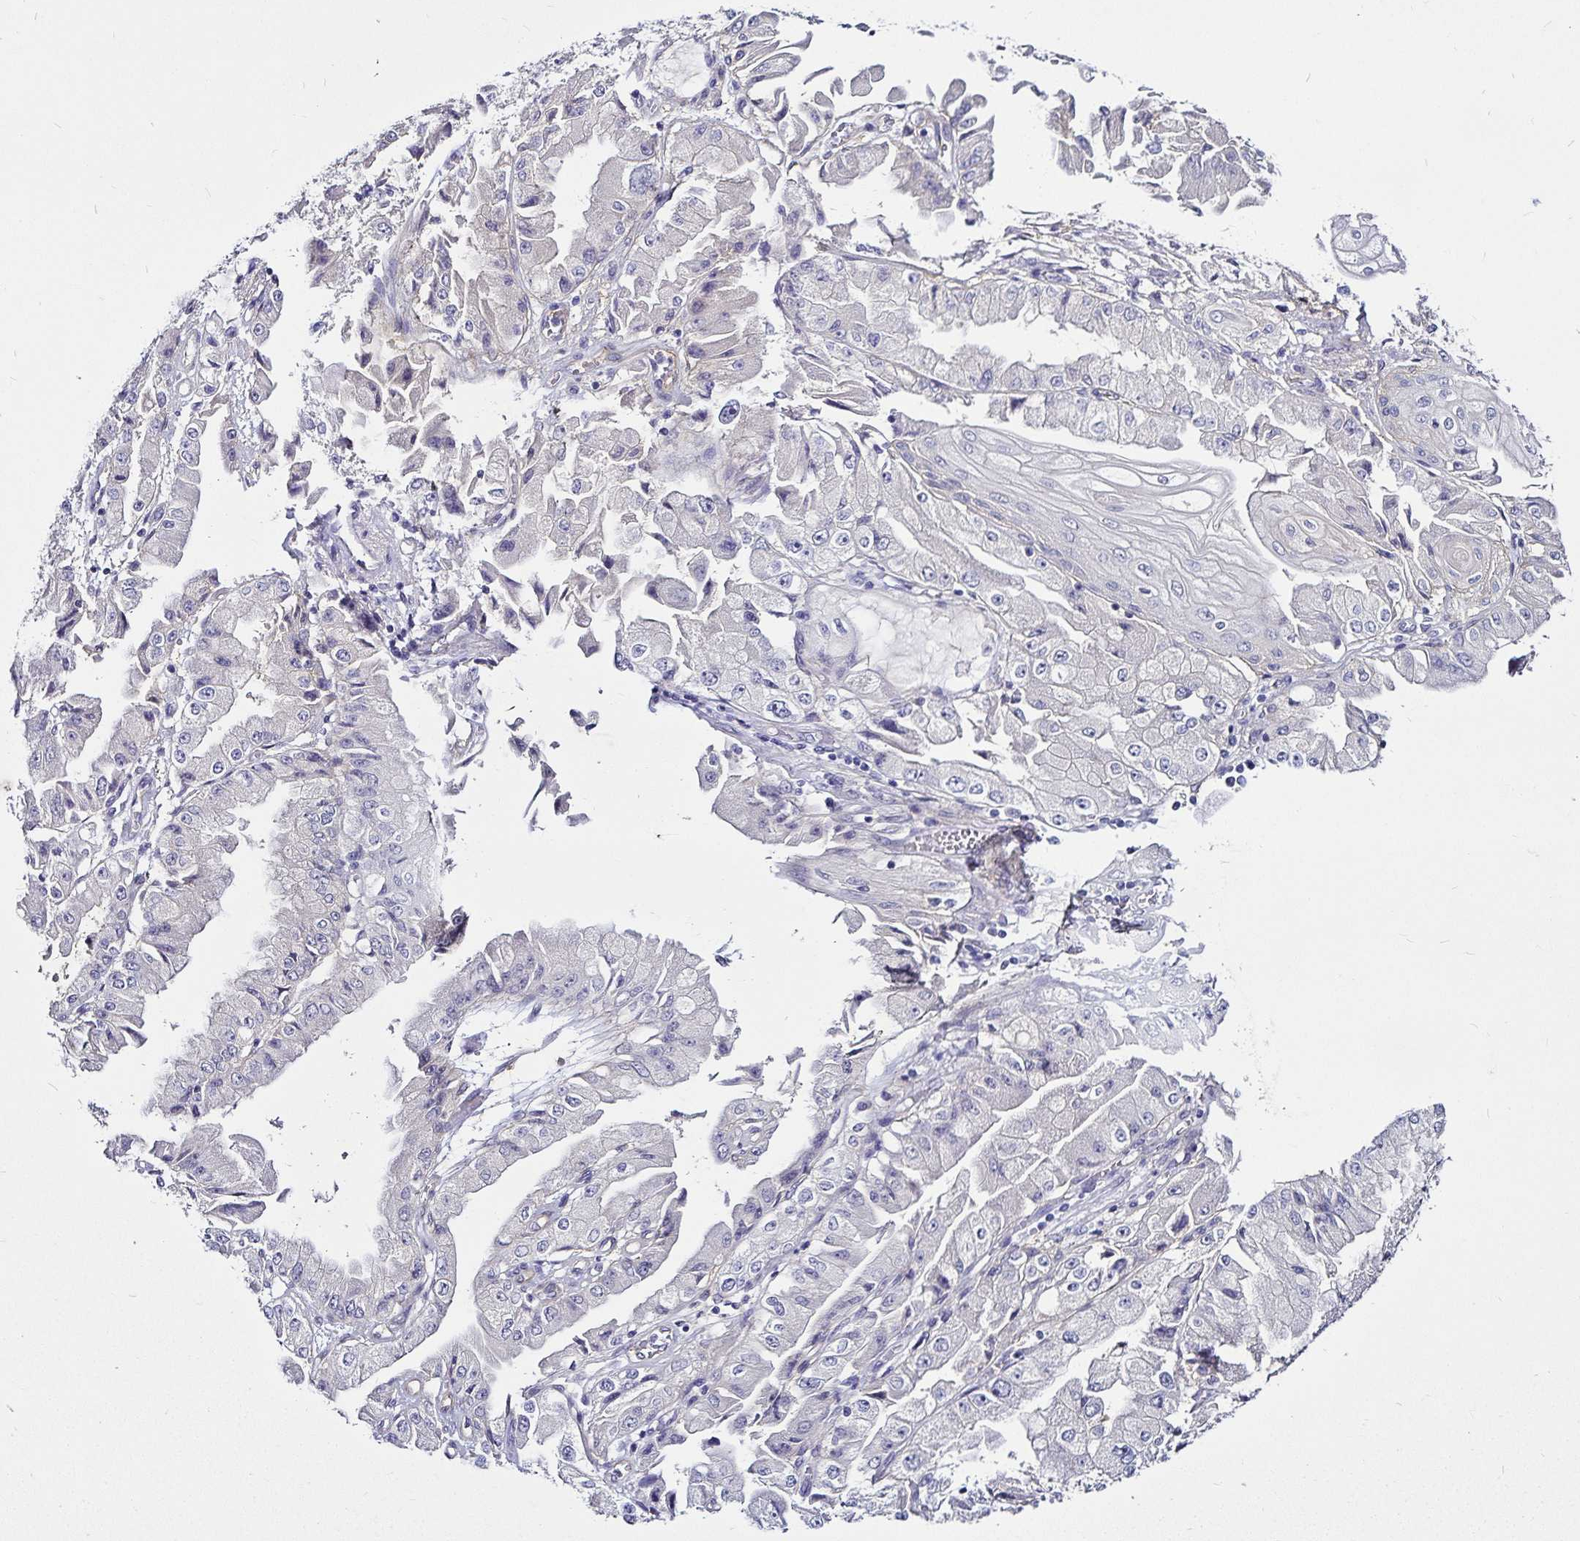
{"staining": {"intensity": "negative", "quantity": "none", "location": "none"}, "tissue": "stomach cancer", "cell_type": "Tumor cells", "image_type": "cancer", "snomed": [{"axis": "morphology", "description": "Adenocarcinoma, NOS"}, {"axis": "topography", "description": "Stomach, upper"}], "caption": "Photomicrograph shows no significant protein staining in tumor cells of stomach cancer. (DAB immunohistochemistry with hematoxylin counter stain).", "gene": "GNG12", "patient": {"sex": "female", "age": 74}}